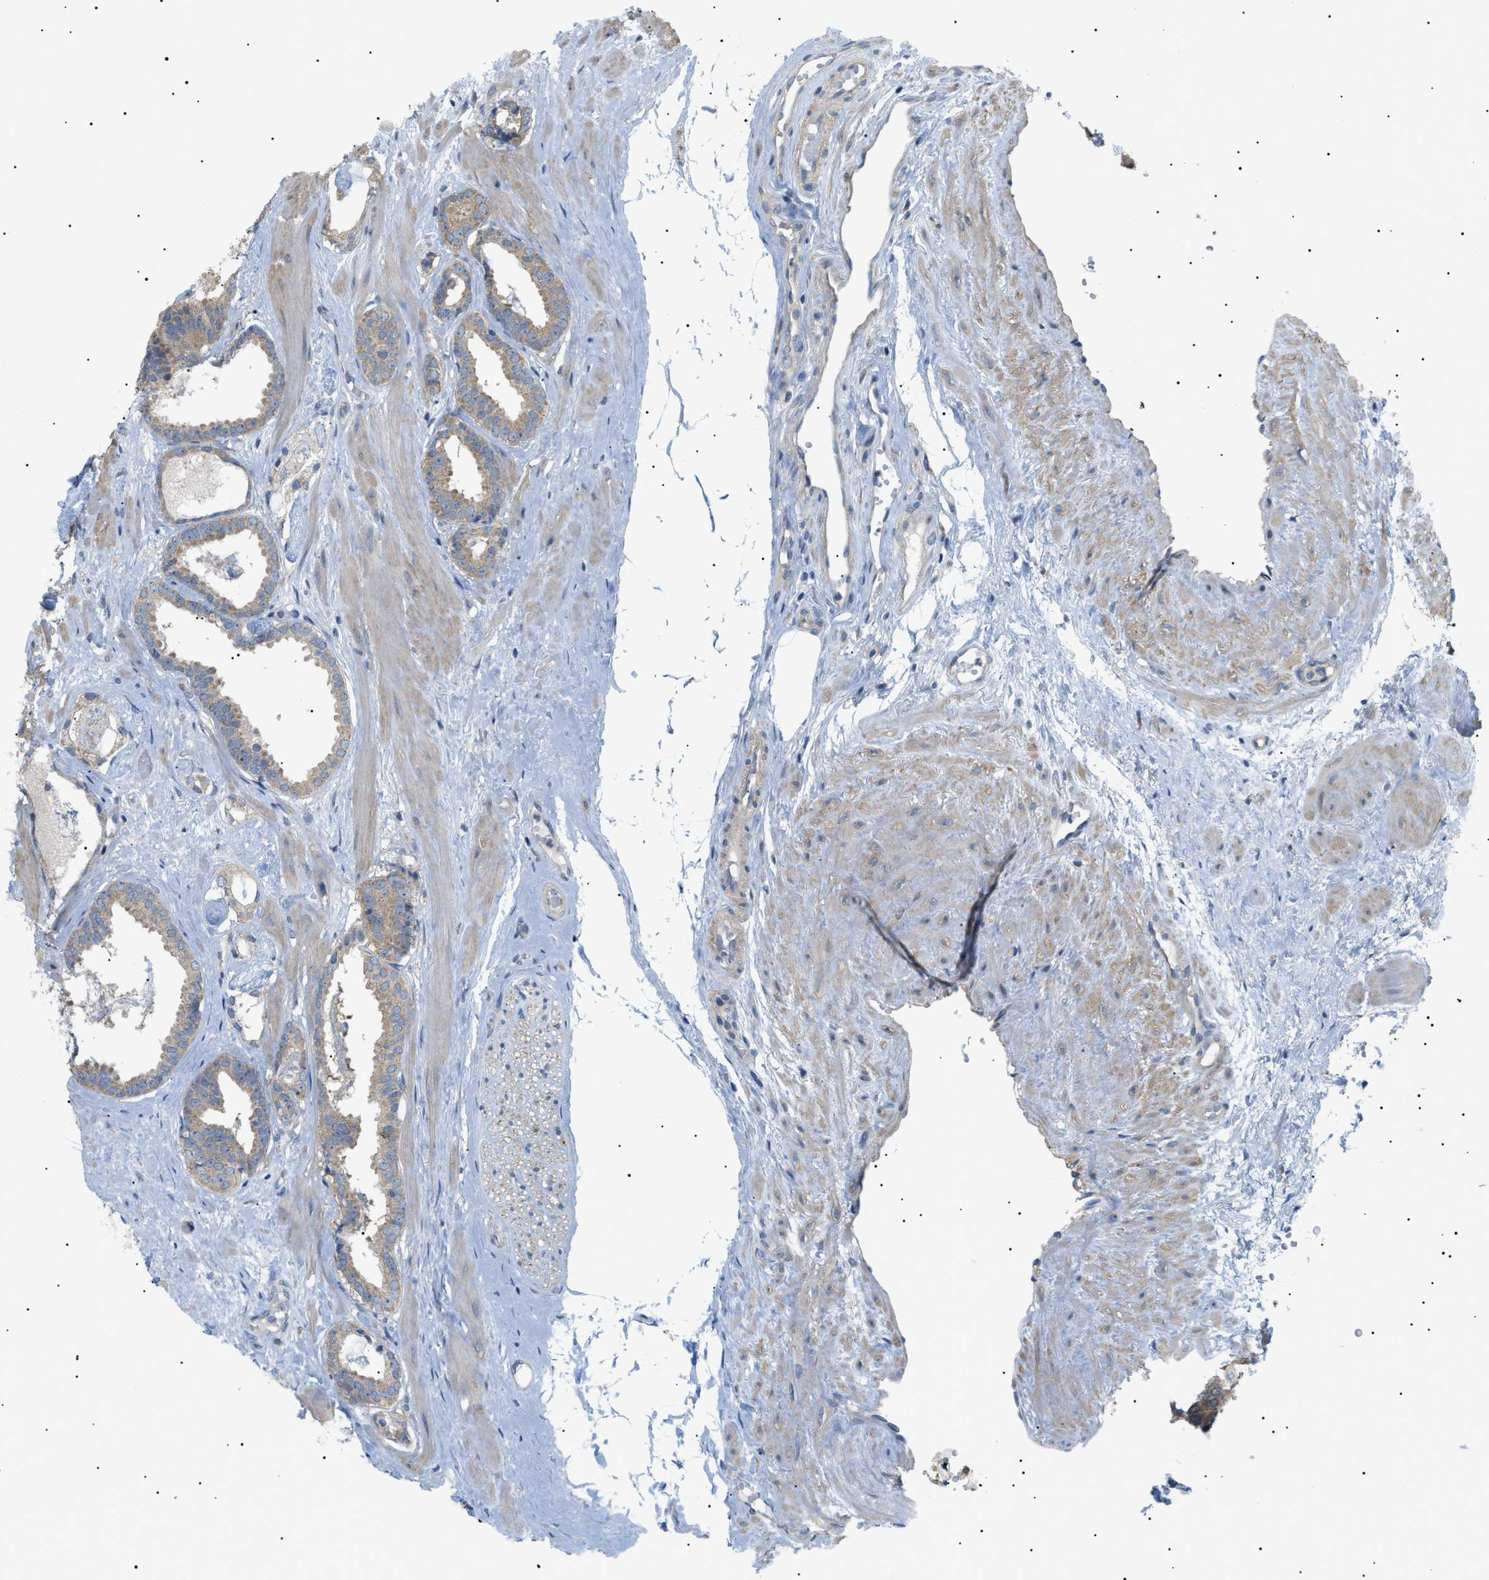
{"staining": {"intensity": "weak", "quantity": ">75%", "location": "cytoplasmic/membranous"}, "tissue": "prostate cancer", "cell_type": "Tumor cells", "image_type": "cancer", "snomed": [{"axis": "morphology", "description": "Adenocarcinoma, Low grade"}, {"axis": "topography", "description": "Prostate"}], "caption": "Protein expression analysis of prostate cancer reveals weak cytoplasmic/membranous positivity in about >75% of tumor cells.", "gene": "IRS2", "patient": {"sex": "male", "age": 53}}